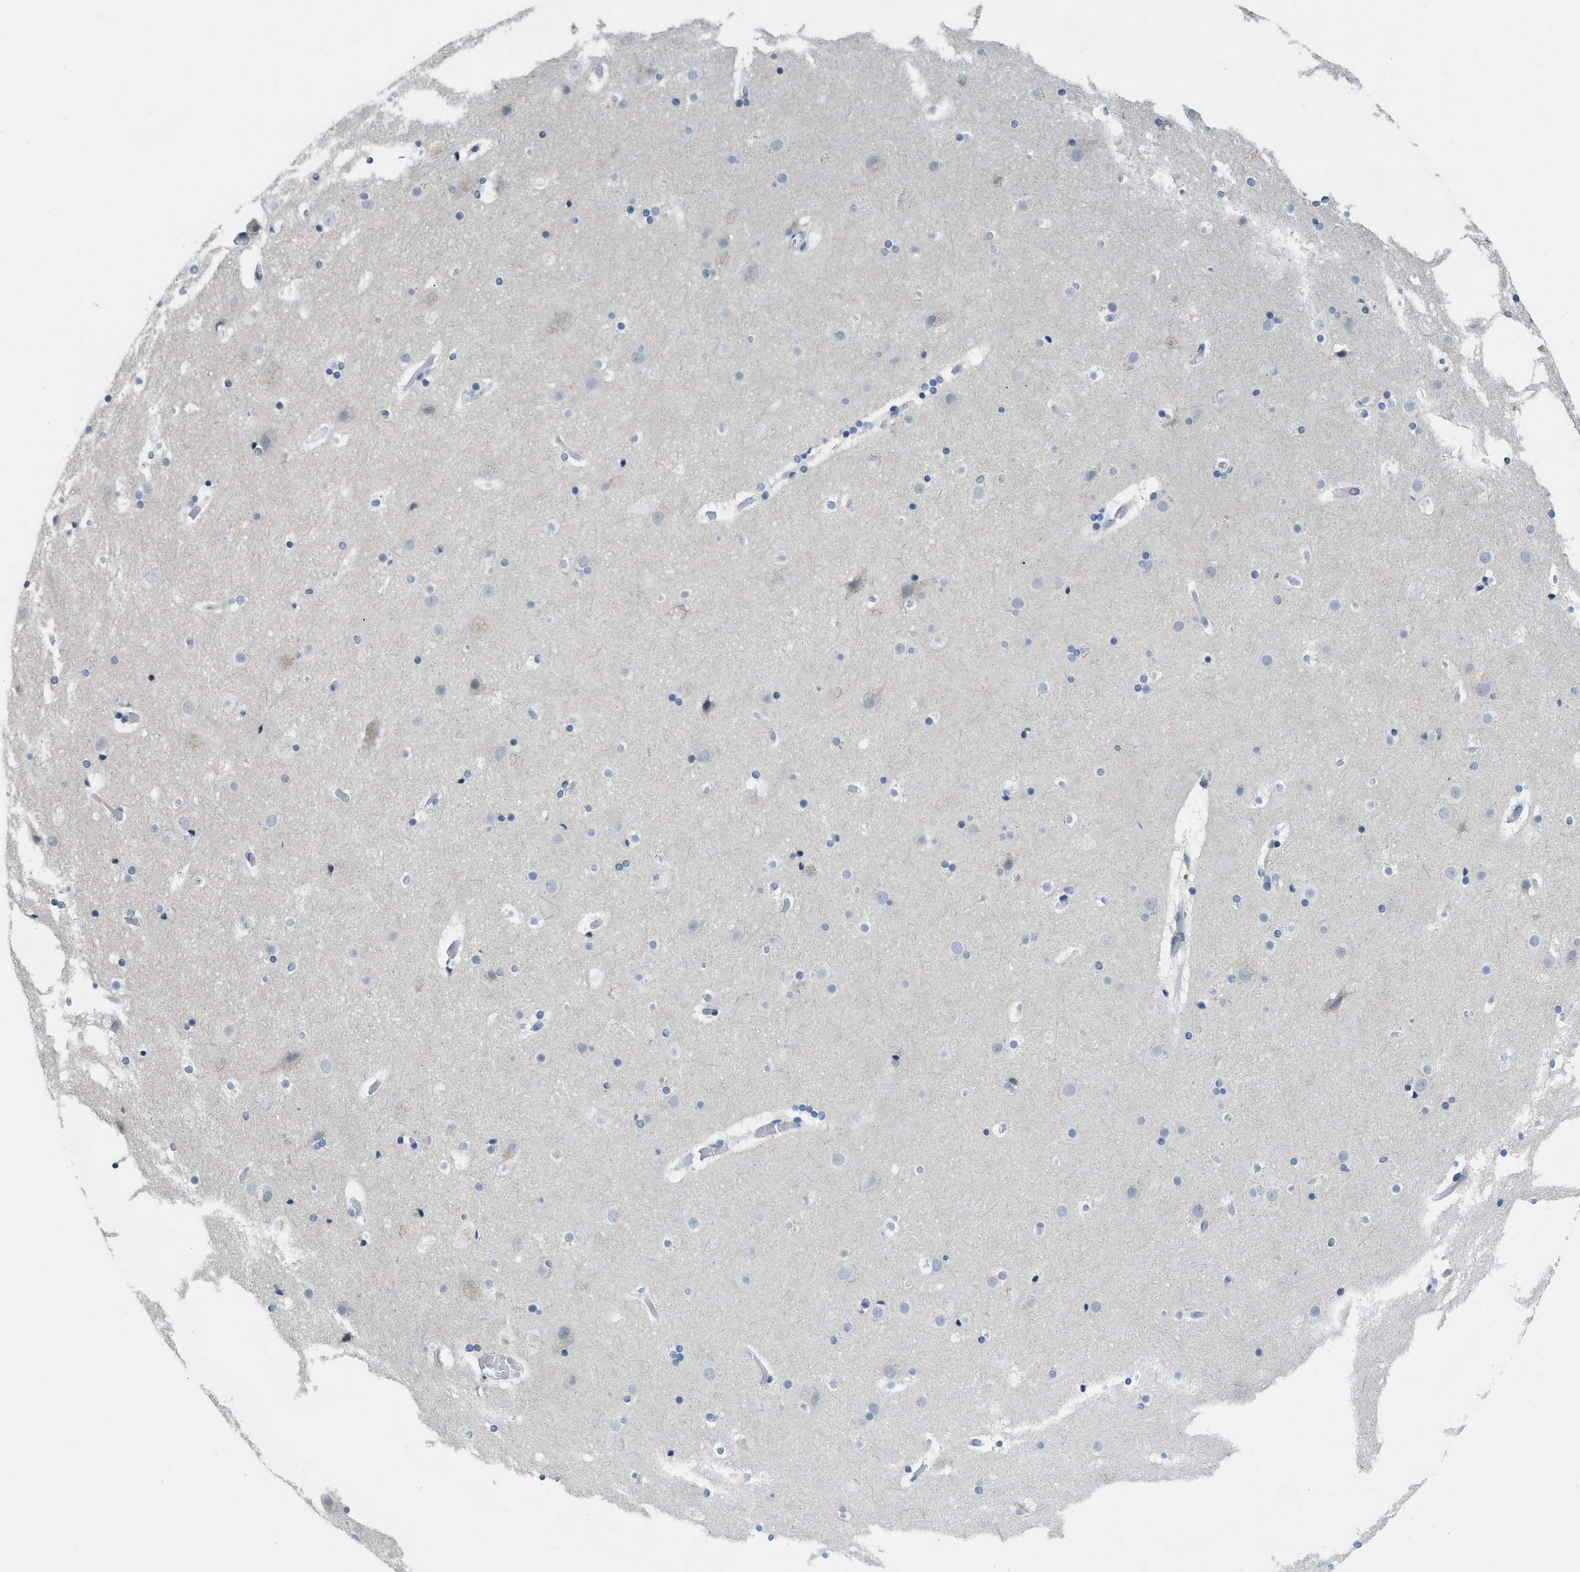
{"staining": {"intensity": "negative", "quantity": "none", "location": "none"}, "tissue": "cerebral cortex", "cell_type": "Endothelial cells", "image_type": "normal", "snomed": [{"axis": "morphology", "description": "Normal tissue, NOS"}, {"axis": "topography", "description": "Cerebral cortex"}], "caption": "The image demonstrates no significant expression in endothelial cells of cerebral cortex. (Stains: DAB IHC with hematoxylin counter stain, Microscopy: brightfield microscopy at high magnification).", "gene": "TXNDC2", "patient": {"sex": "male", "age": 57}}